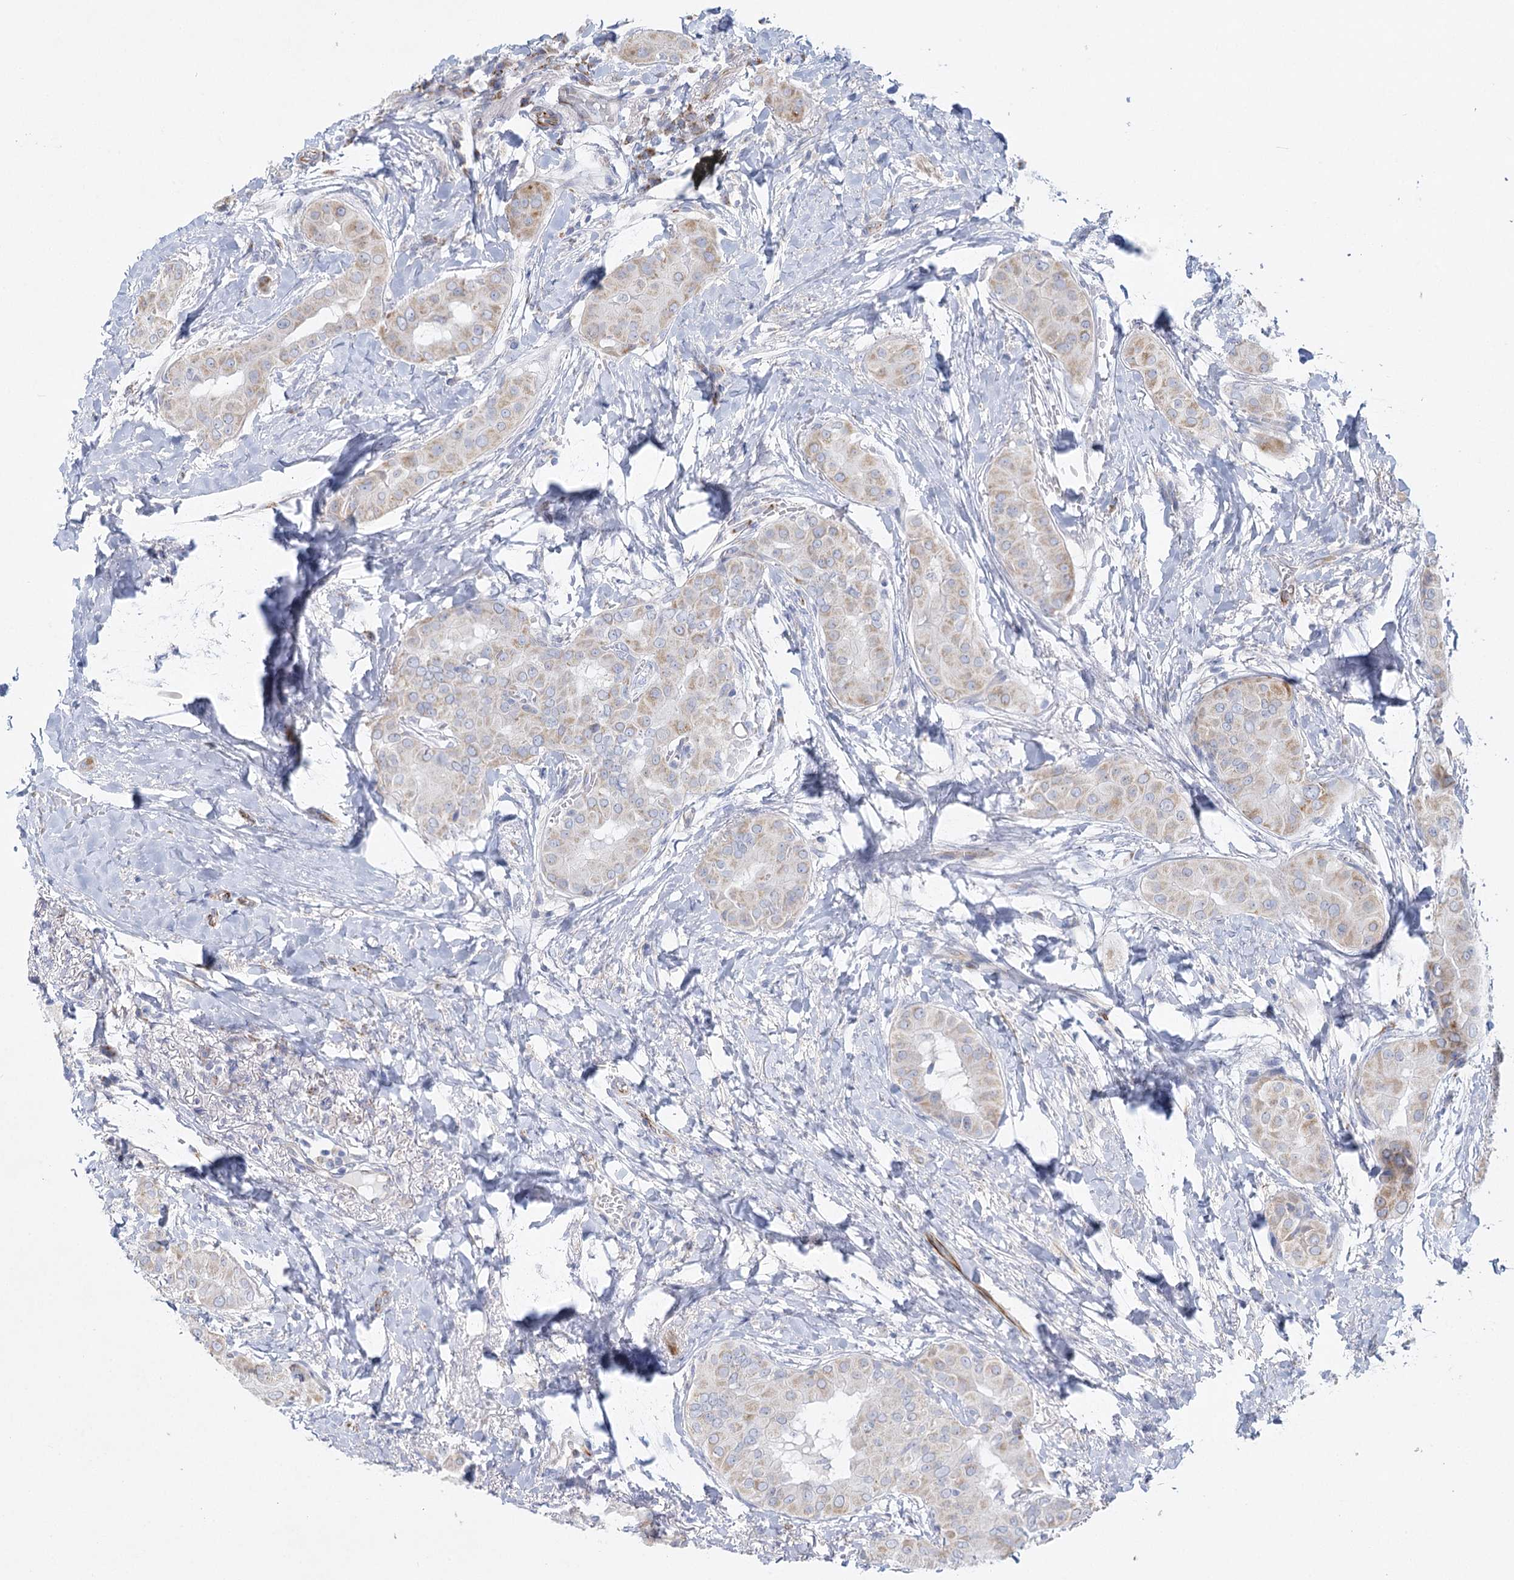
{"staining": {"intensity": "moderate", "quantity": "25%-75%", "location": "cytoplasmic/membranous"}, "tissue": "thyroid cancer", "cell_type": "Tumor cells", "image_type": "cancer", "snomed": [{"axis": "morphology", "description": "Papillary adenocarcinoma, NOS"}, {"axis": "topography", "description": "Thyroid gland"}], "caption": "Moderate cytoplasmic/membranous staining for a protein is present in about 25%-75% of tumor cells of thyroid papillary adenocarcinoma using IHC.", "gene": "DHTKD1", "patient": {"sex": "male", "age": 33}}